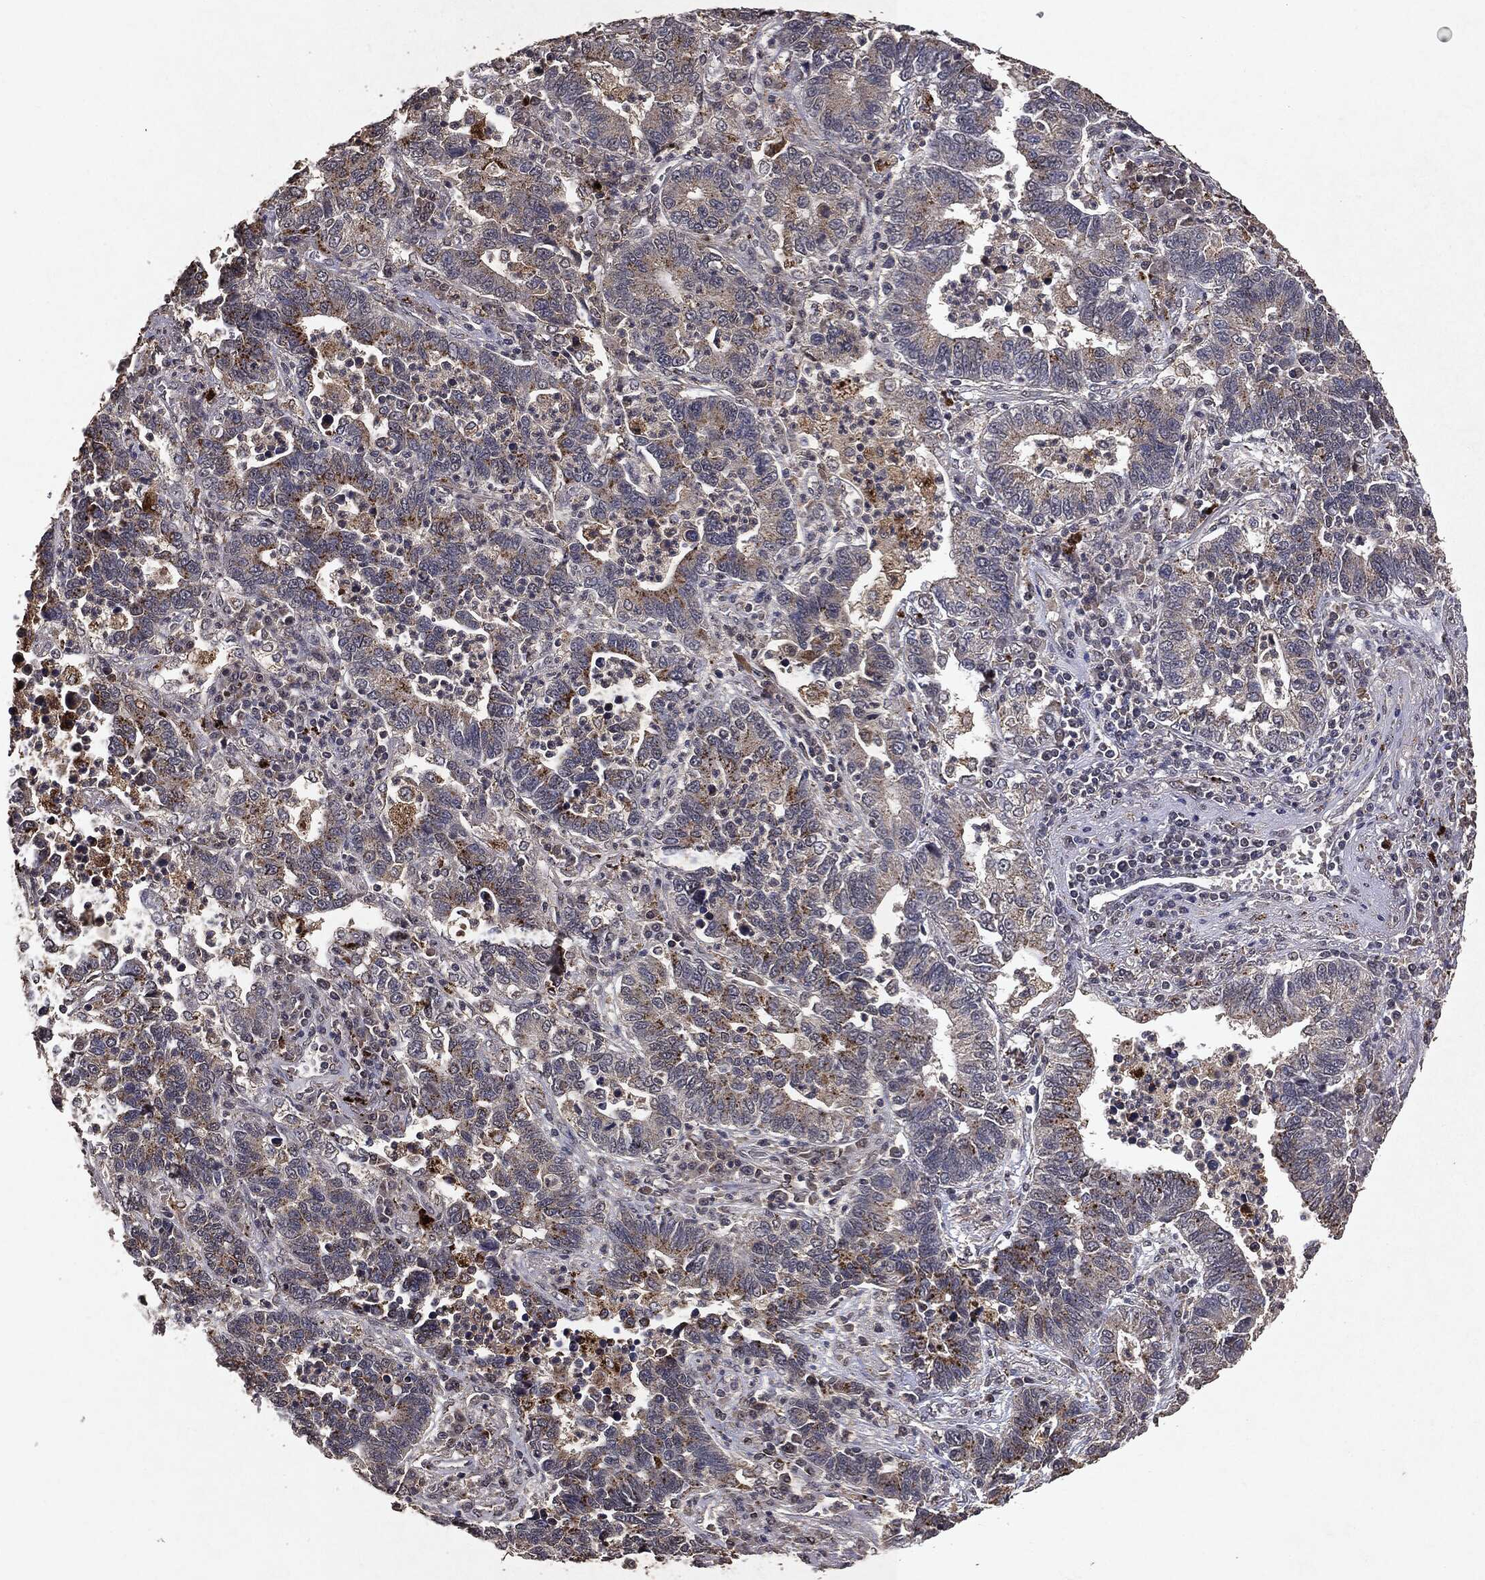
{"staining": {"intensity": "negative", "quantity": "none", "location": "none"}, "tissue": "lung cancer", "cell_type": "Tumor cells", "image_type": "cancer", "snomed": [{"axis": "morphology", "description": "Adenocarcinoma, NOS"}, {"axis": "topography", "description": "Lung"}], "caption": "Immunohistochemistry histopathology image of neoplastic tissue: lung cancer stained with DAB exhibits no significant protein positivity in tumor cells. Brightfield microscopy of immunohistochemistry stained with DAB (brown) and hematoxylin (blue), captured at high magnification.", "gene": "MTOR", "patient": {"sex": "female", "age": 57}}